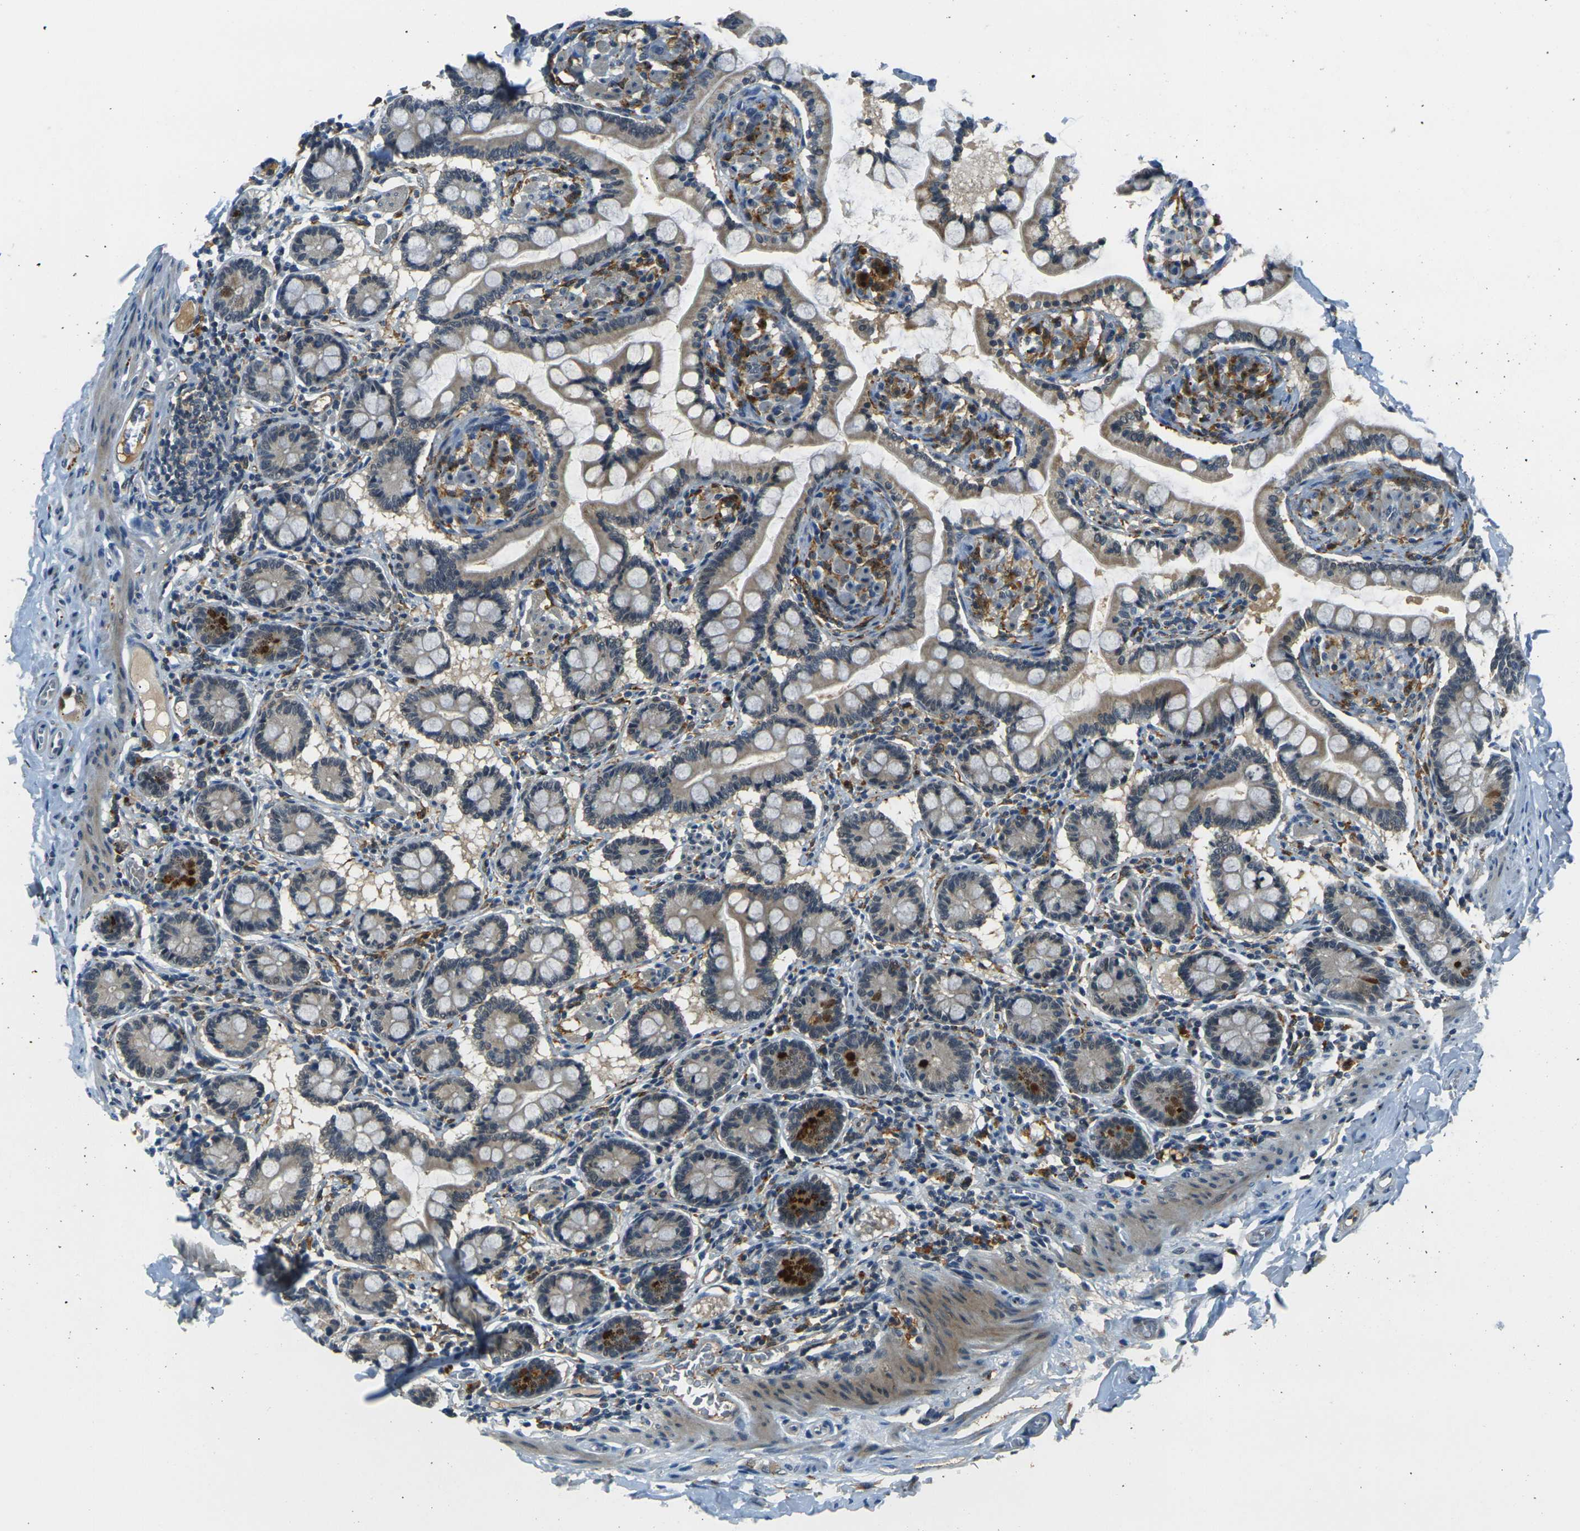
{"staining": {"intensity": "moderate", "quantity": "25%-75%", "location": "cytoplasmic/membranous"}, "tissue": "small intestine", "cell_type": "Glandular cells", "image_type": "normal", "snomed": [{"axis": "morphology", "description": "Normal tissue, NOS"}, {"axis": "topography", "description": "Small intestine"}], "caption": "Normal small intestine was stained to show a protein in brown. There is medium levels of moderate cytoplasmic/membranous expression in about 25%-75% of glandular cells. The staining was performed using DAB, with brown indicating positive protein expression. Nuclei are stained blue with hematoxylin.", "gene": "PIGL", "patient": {"sex": "male", "age": 41}}